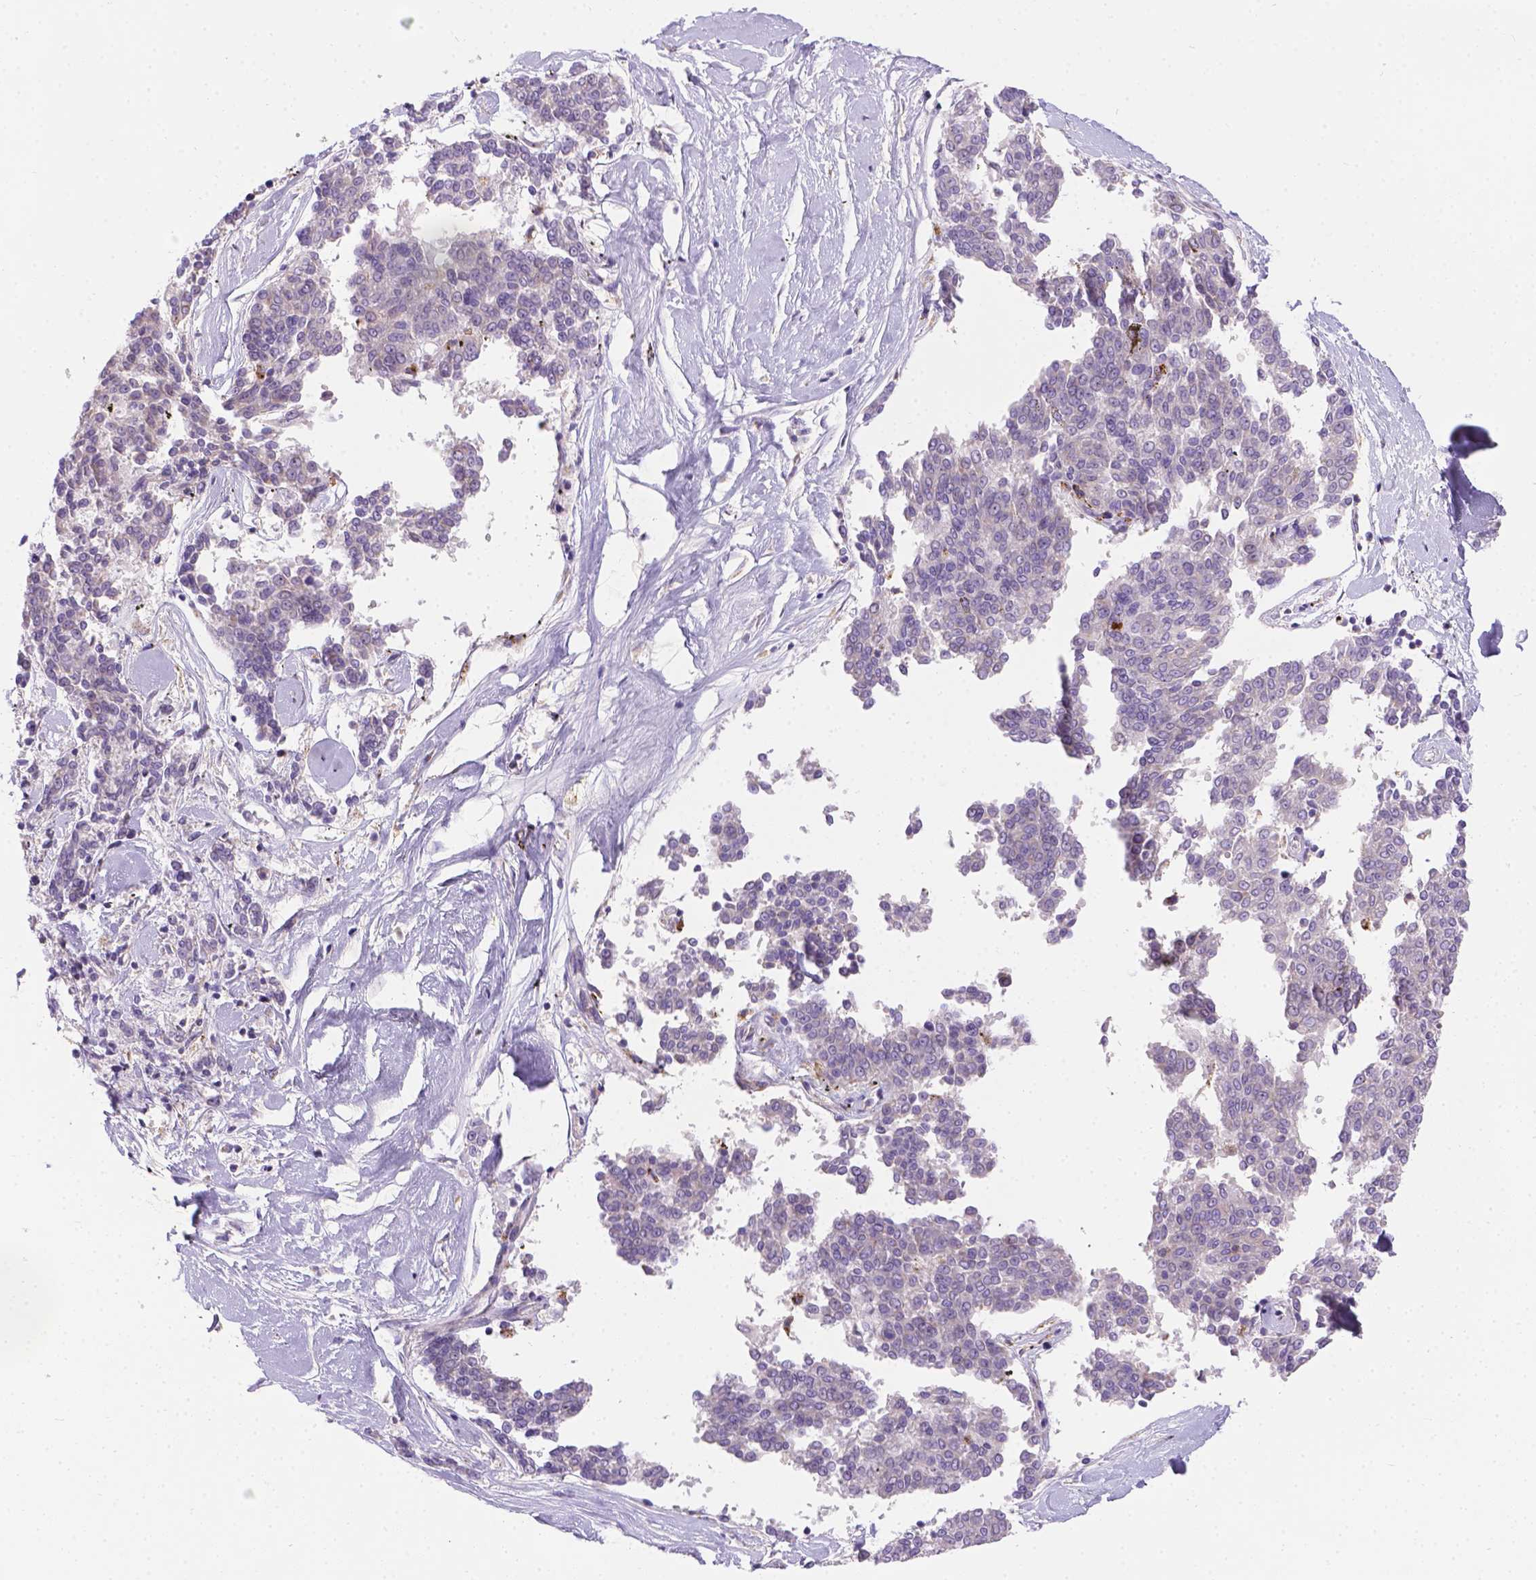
{"staining": {"intensity": "negative", "quantity": "none", "location": "none"}, "tissue": "melanoma", "cell_type": "Tumor cells", "image_type": "cancer", "snomed": [{"axis": "morphology", "description": "Malignant melanoma, NOS"}, {"axis": "topography", "description": "Skin"}], "caption": "High power microscopy micrograph of an IHC histopathology image of melanoma, revealing no significant positivity in tumor cells. (Stains: DAB IHC with hematoxylin counter stain, Microscopy: brightfield microscopy at high magnification).", "gene": "TM4SF18", "patient": {"sex": "female", "age": 72}}